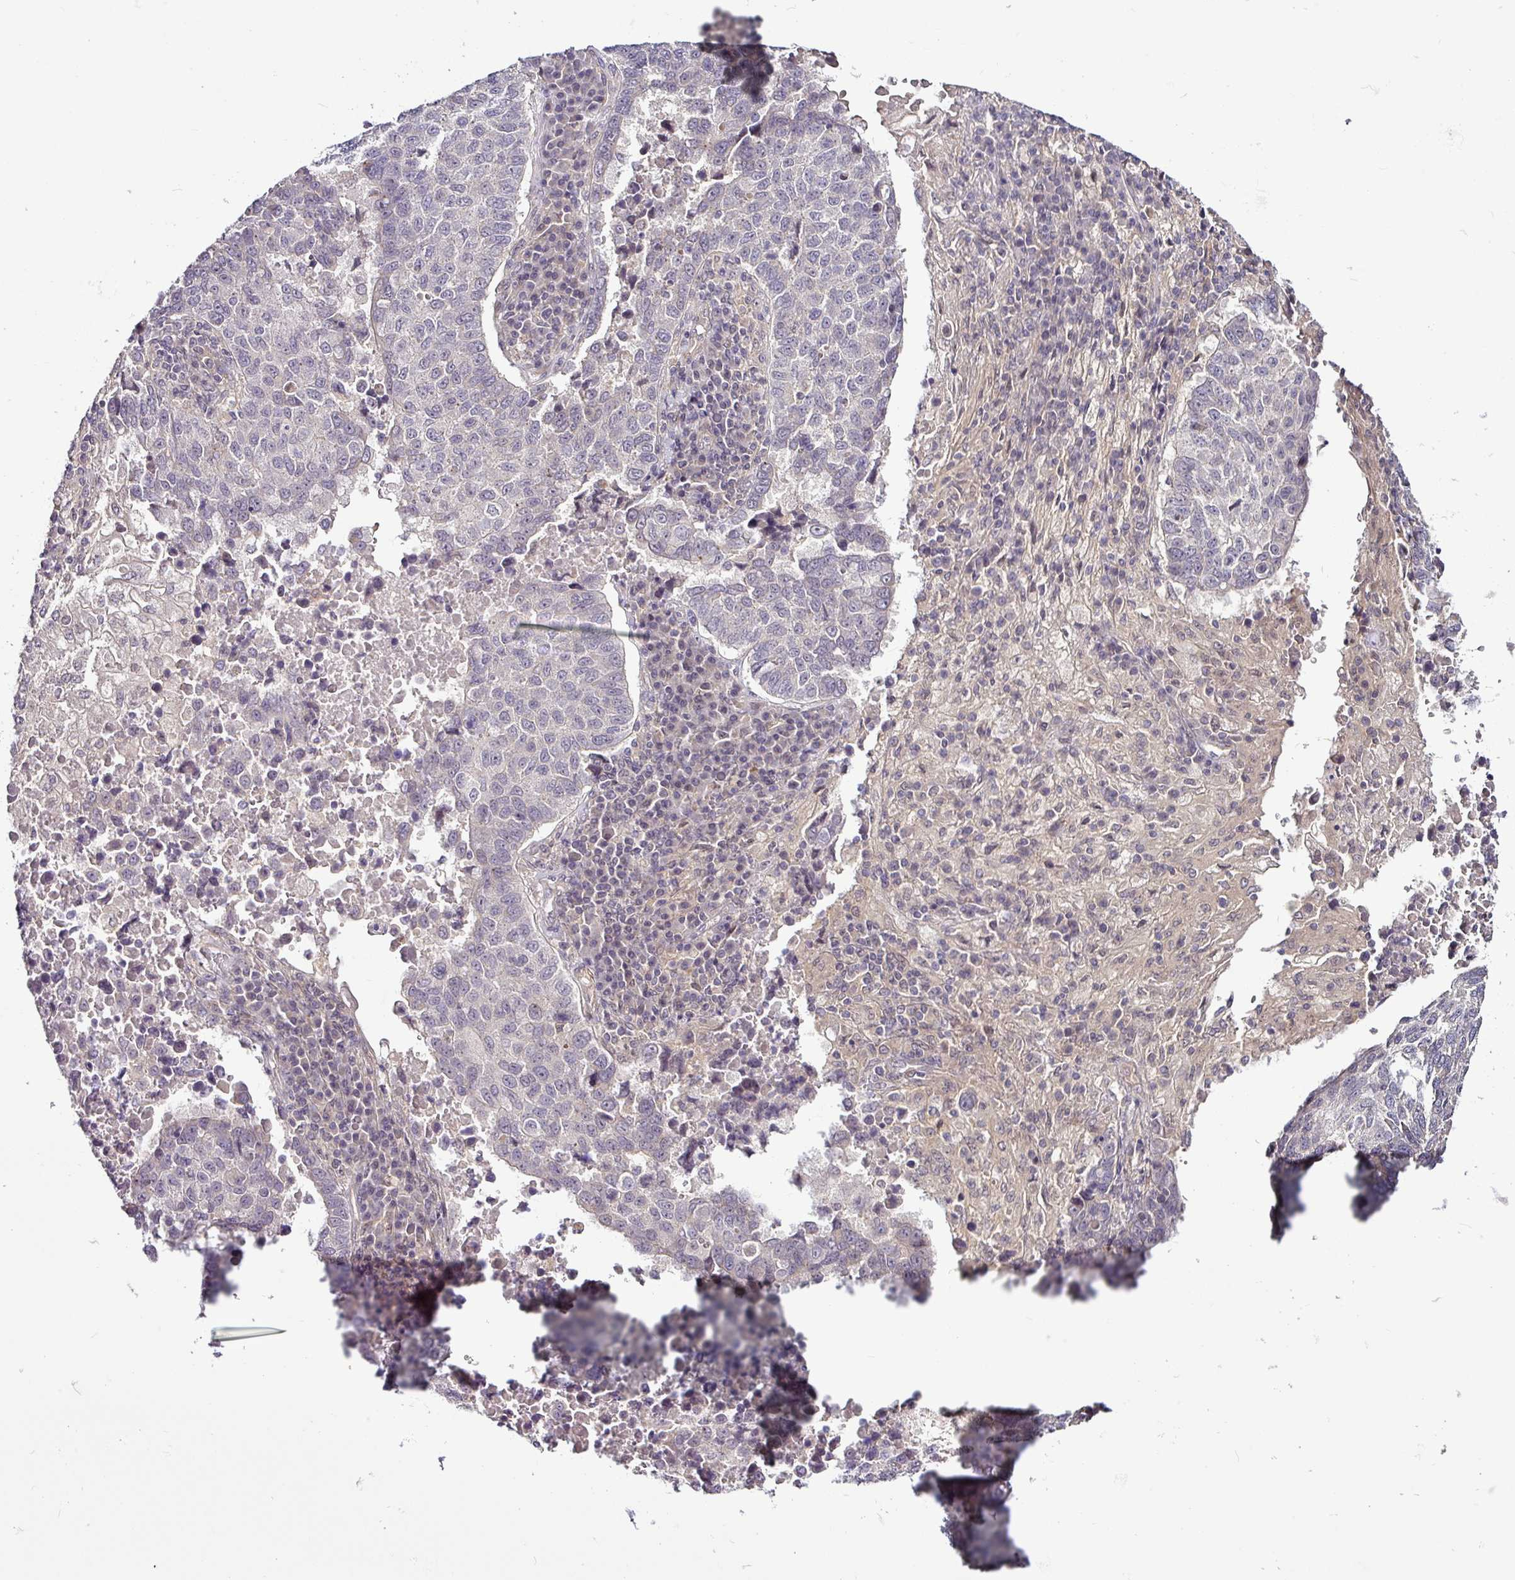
{"staining": {"intensity": "negative", "quantity": "none", "location": "none"}, "tissue": "lung cancer", "cell_type": "Tumor cells", "image_type": "cancer", "snomed": [{"axis": "morphology", "description": "Squamous cell carcinoma, NOS"}, {"axis": "topography", "description": "Lung"}], "caption": "Protein analysis of lung cancer reveals no significant expression in tumor cells.", "gene": "DCAF13", "patient": {"sex": "male", "age": 73}}